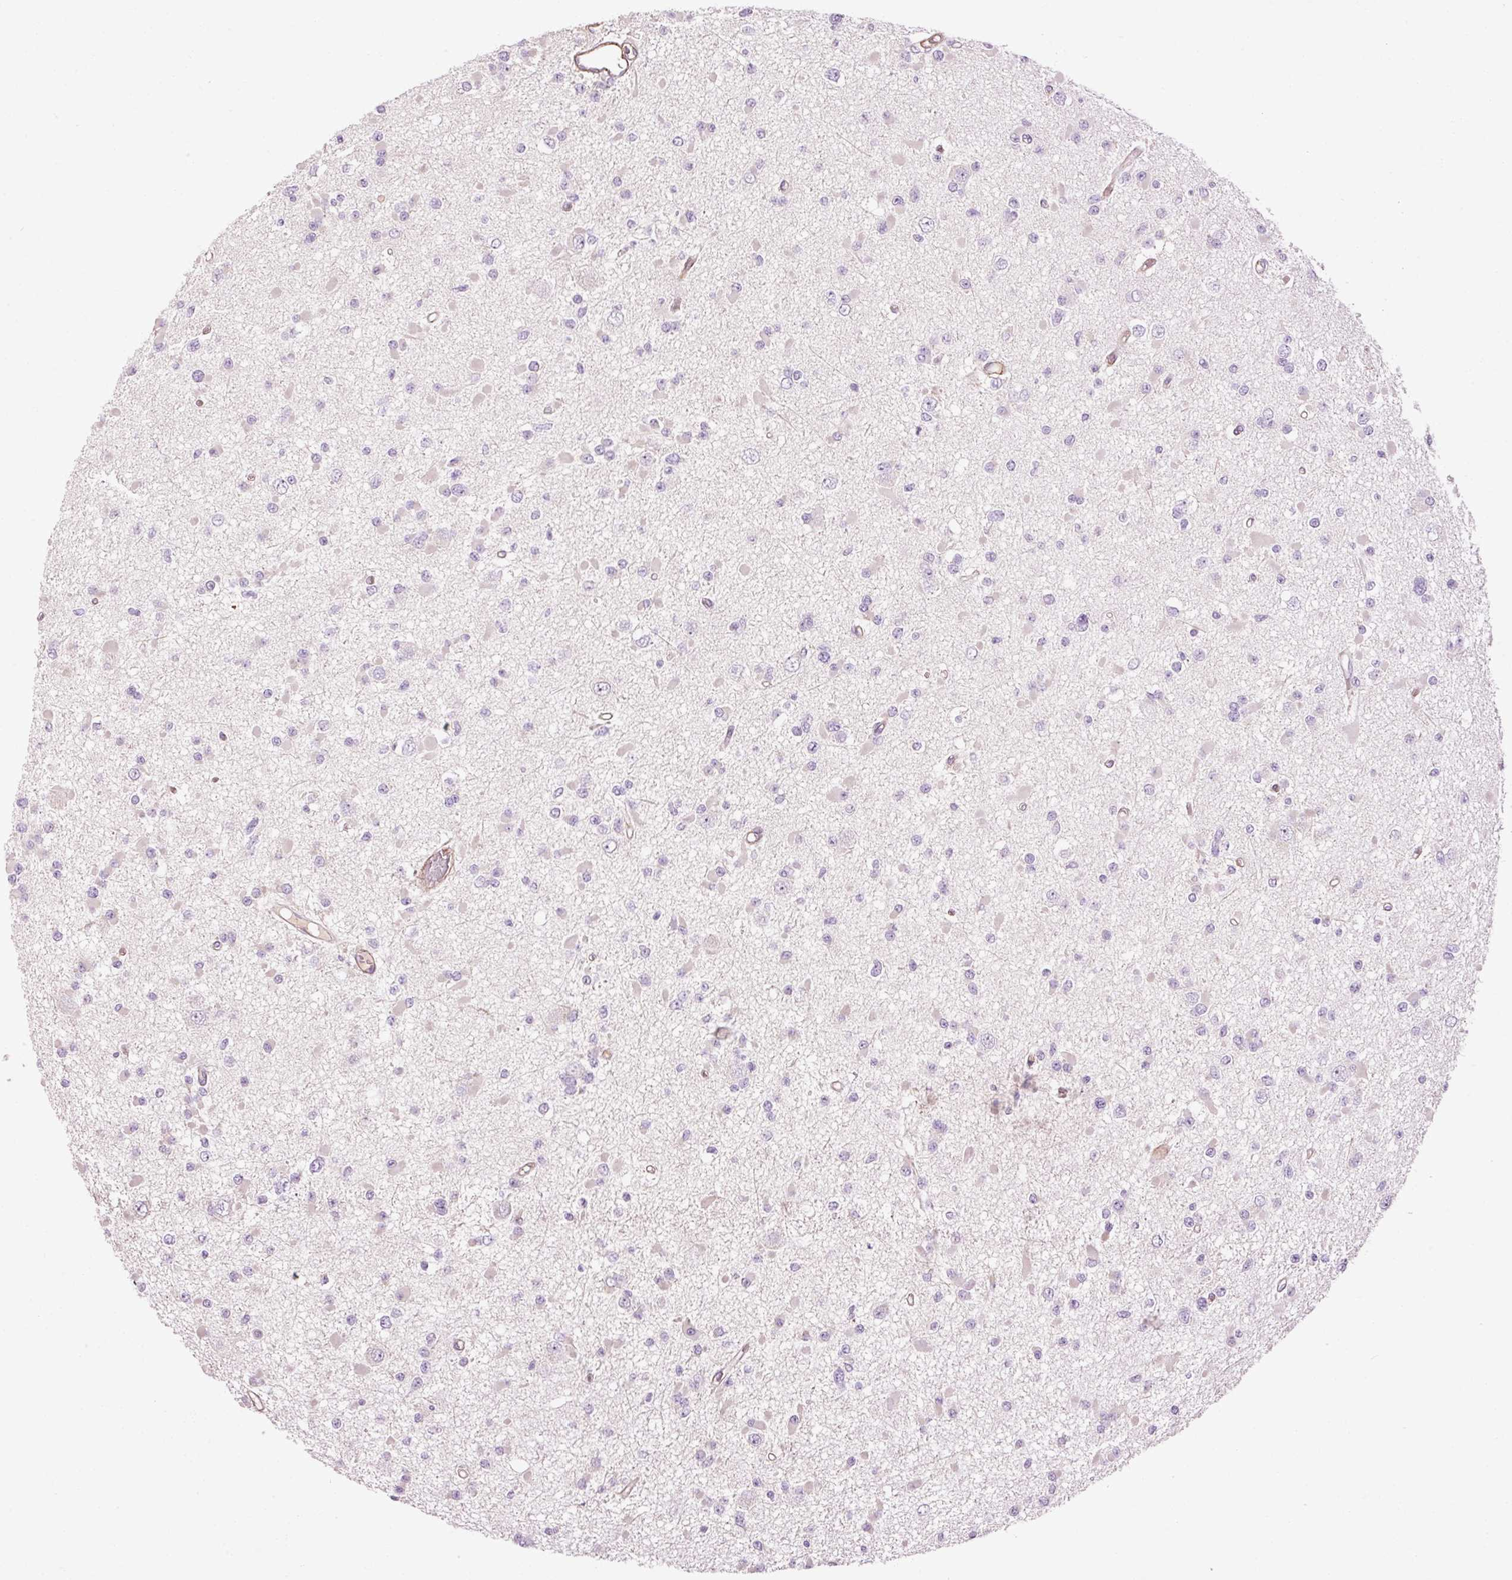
{"staining": {"intensity": "negative", "quantity": "none", "location": "none"}, "tissue": "glioma", "cell_type": "Tumor cells", "image_type": "cancer", "snomed": [{"axis": "morphology", "description": "Glioma, malignant, Low grade"}, {"axis": "topography", "description": "Brain"}], "caption": "A high-resolution micrograph shows immunohistochemistry (IHC) staining of malignant glioma (low-grade), which shows no significant expression in tumor cells.", "gene": "ANKRD20A1", "patient": {"sex": "female", "age": 22}}